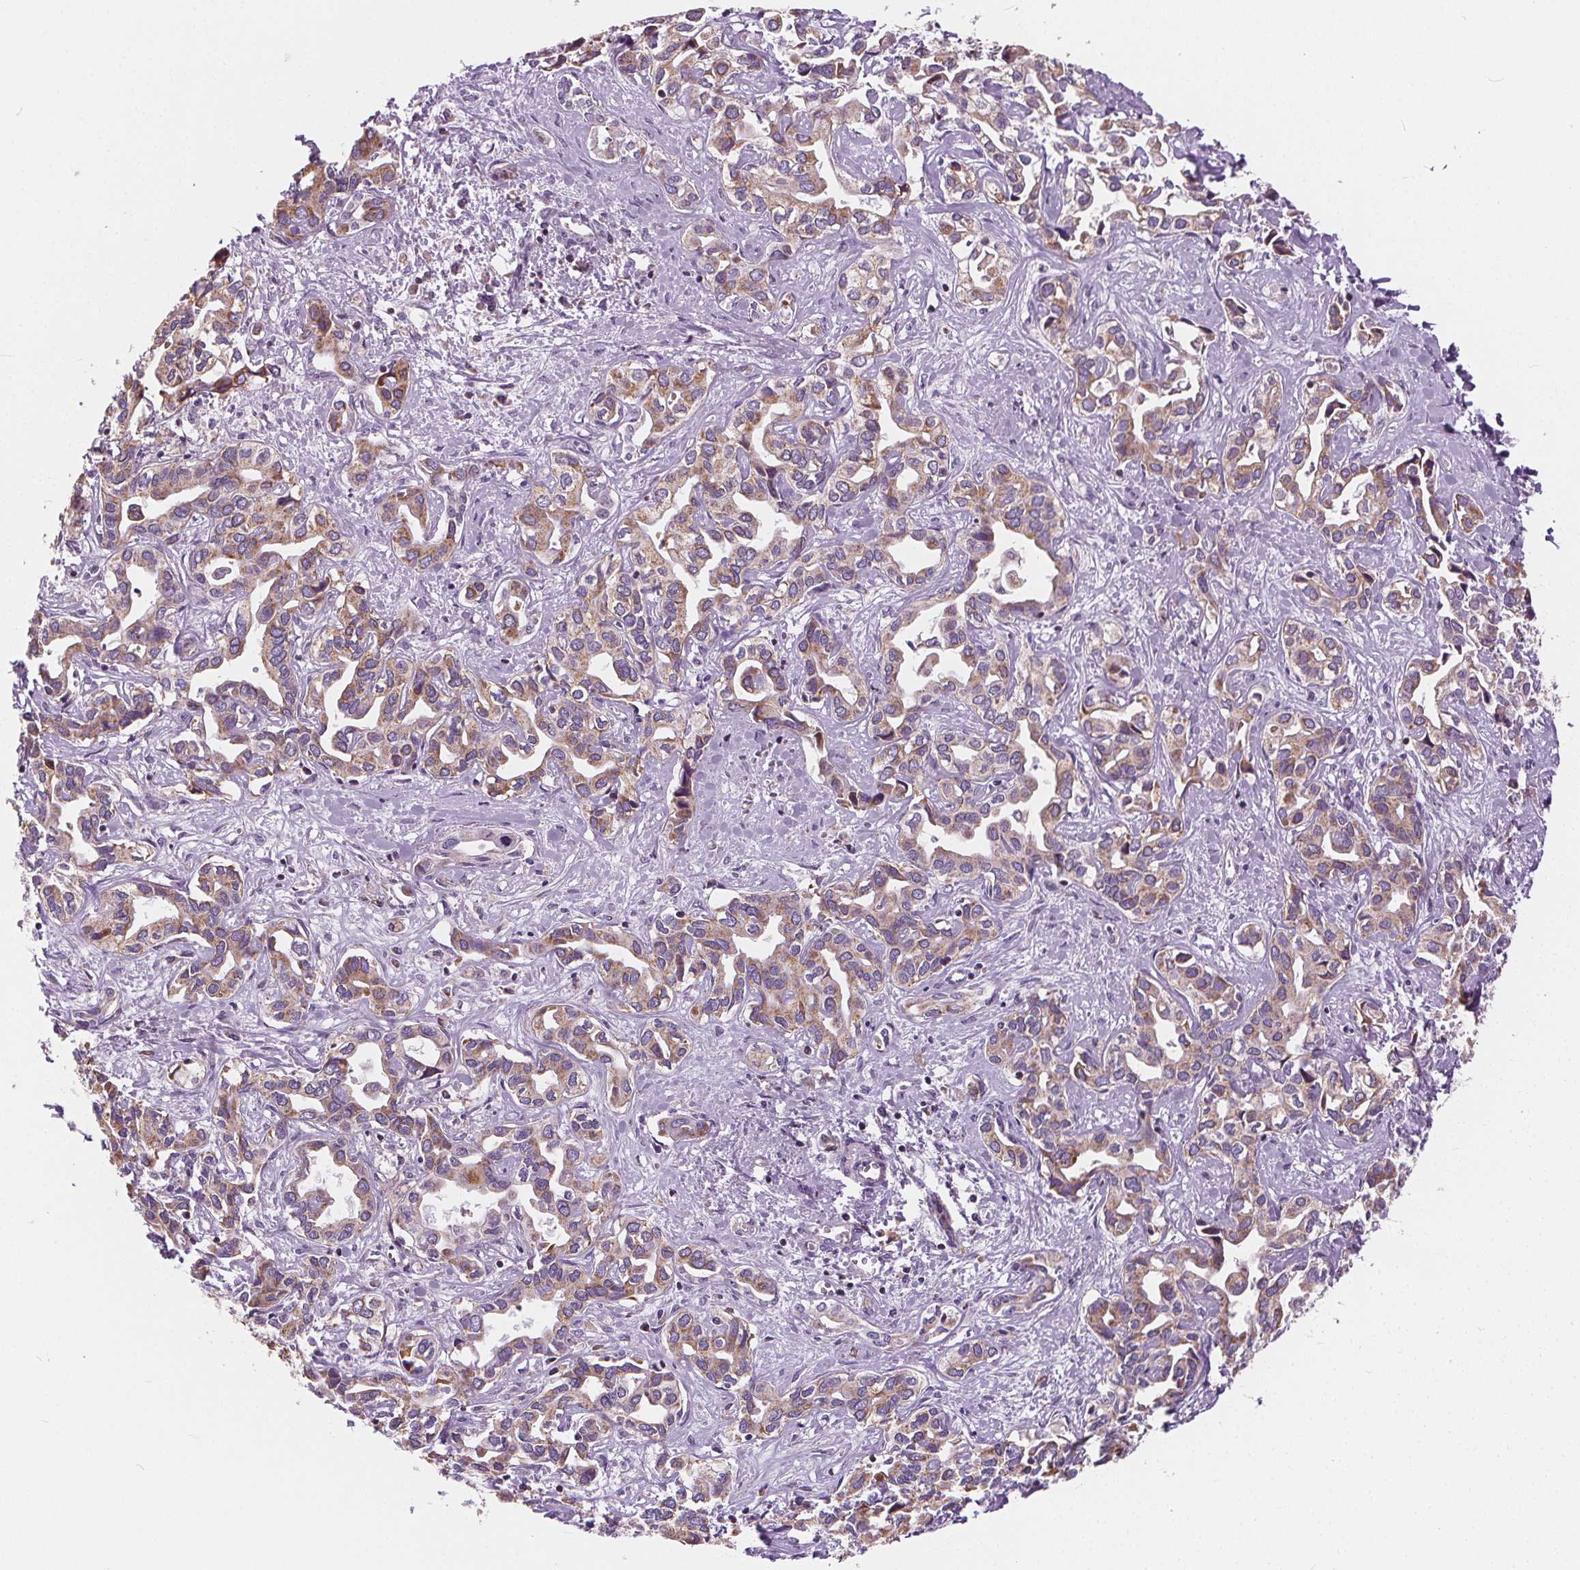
{"staining": {"intensity": "moderate", "quantity": "25%-75%", "location": "cytoplasmic/membranous"}, "tissue": "liver cancer", "cell_type": "Tumor cells", "image_type": "cancer", "snomed": [{"axis": "morphology", "description": "Cholangiocarcinoma"}, {"axis": "topography", "description": "Liver"}], "caption": "Tumor cells display medium levels of moderate cytoplasmic/membranous expression in approximately 25%-75% of cells in human liver cholangiocarcinoma. The staining was performed using DAB (3,3'-diaminobenzidine) to visualize the protein expression in brown, while the nuclei were stained in blue with hematoxylin (Magnification: 20x).", "gene": "RAB20", "patient": {"sex": "female", "age": 64}}